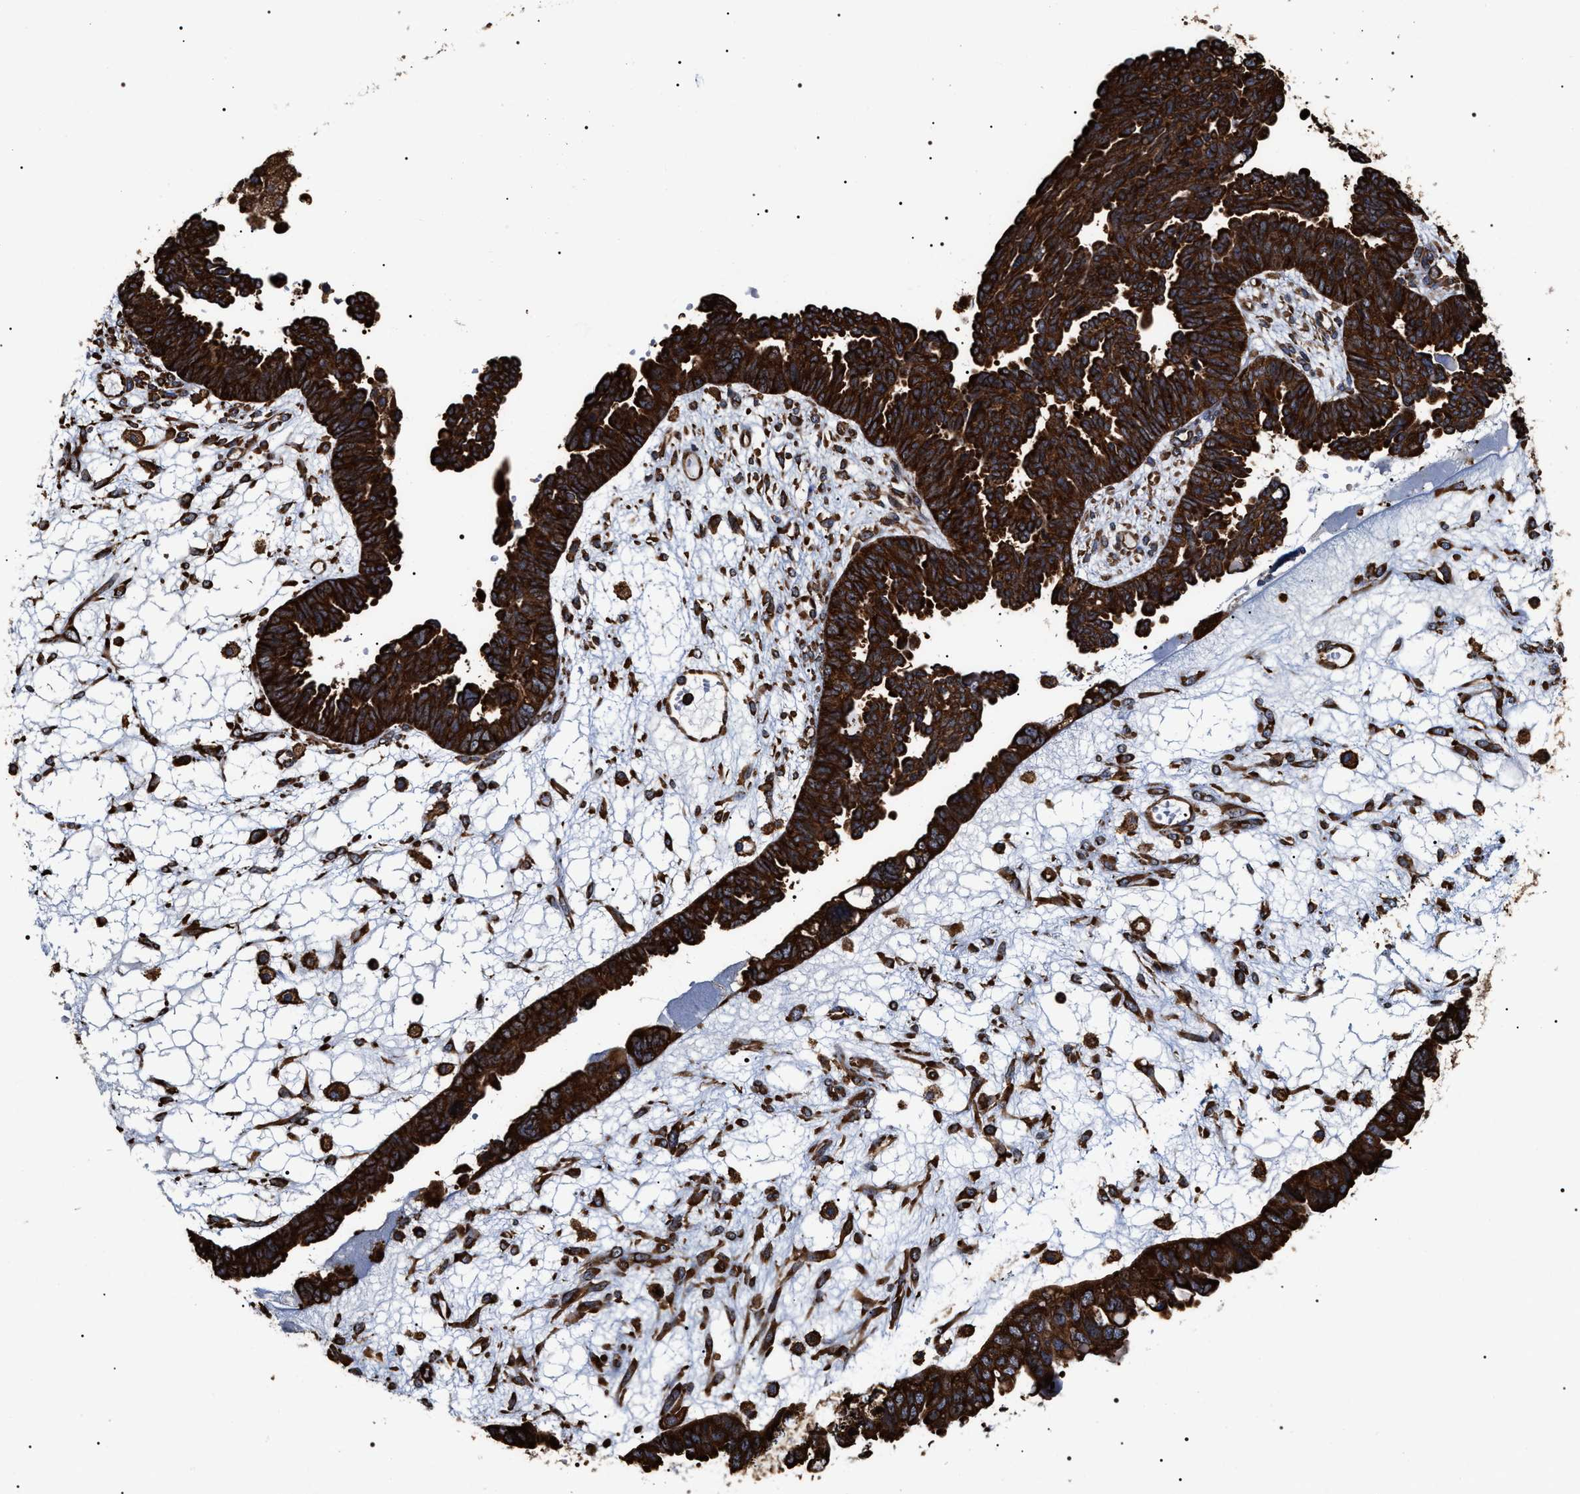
{"staining": {"intensity": "strong", "quantity": ">75%", "location": "cytoplasmic/membranous"}, "tissue": "ovarian cancer", "cell_type": "Tumor cells", "image_type": "cancer", "snomed": [{"axis": "morphology", "description": "Cystadenocarcinoma, serous, NOS"}, {"axis": "topography", "description": "Ovary"}], "caption": "Tumor cells reveal high levels of strong cytoplasmic/membranous expression in about >75% of cells in ovarian cancer (serous cystadenocarcinoma).", "gene": "SERBP1", "patient": {"sex": "female", "age": 79}}